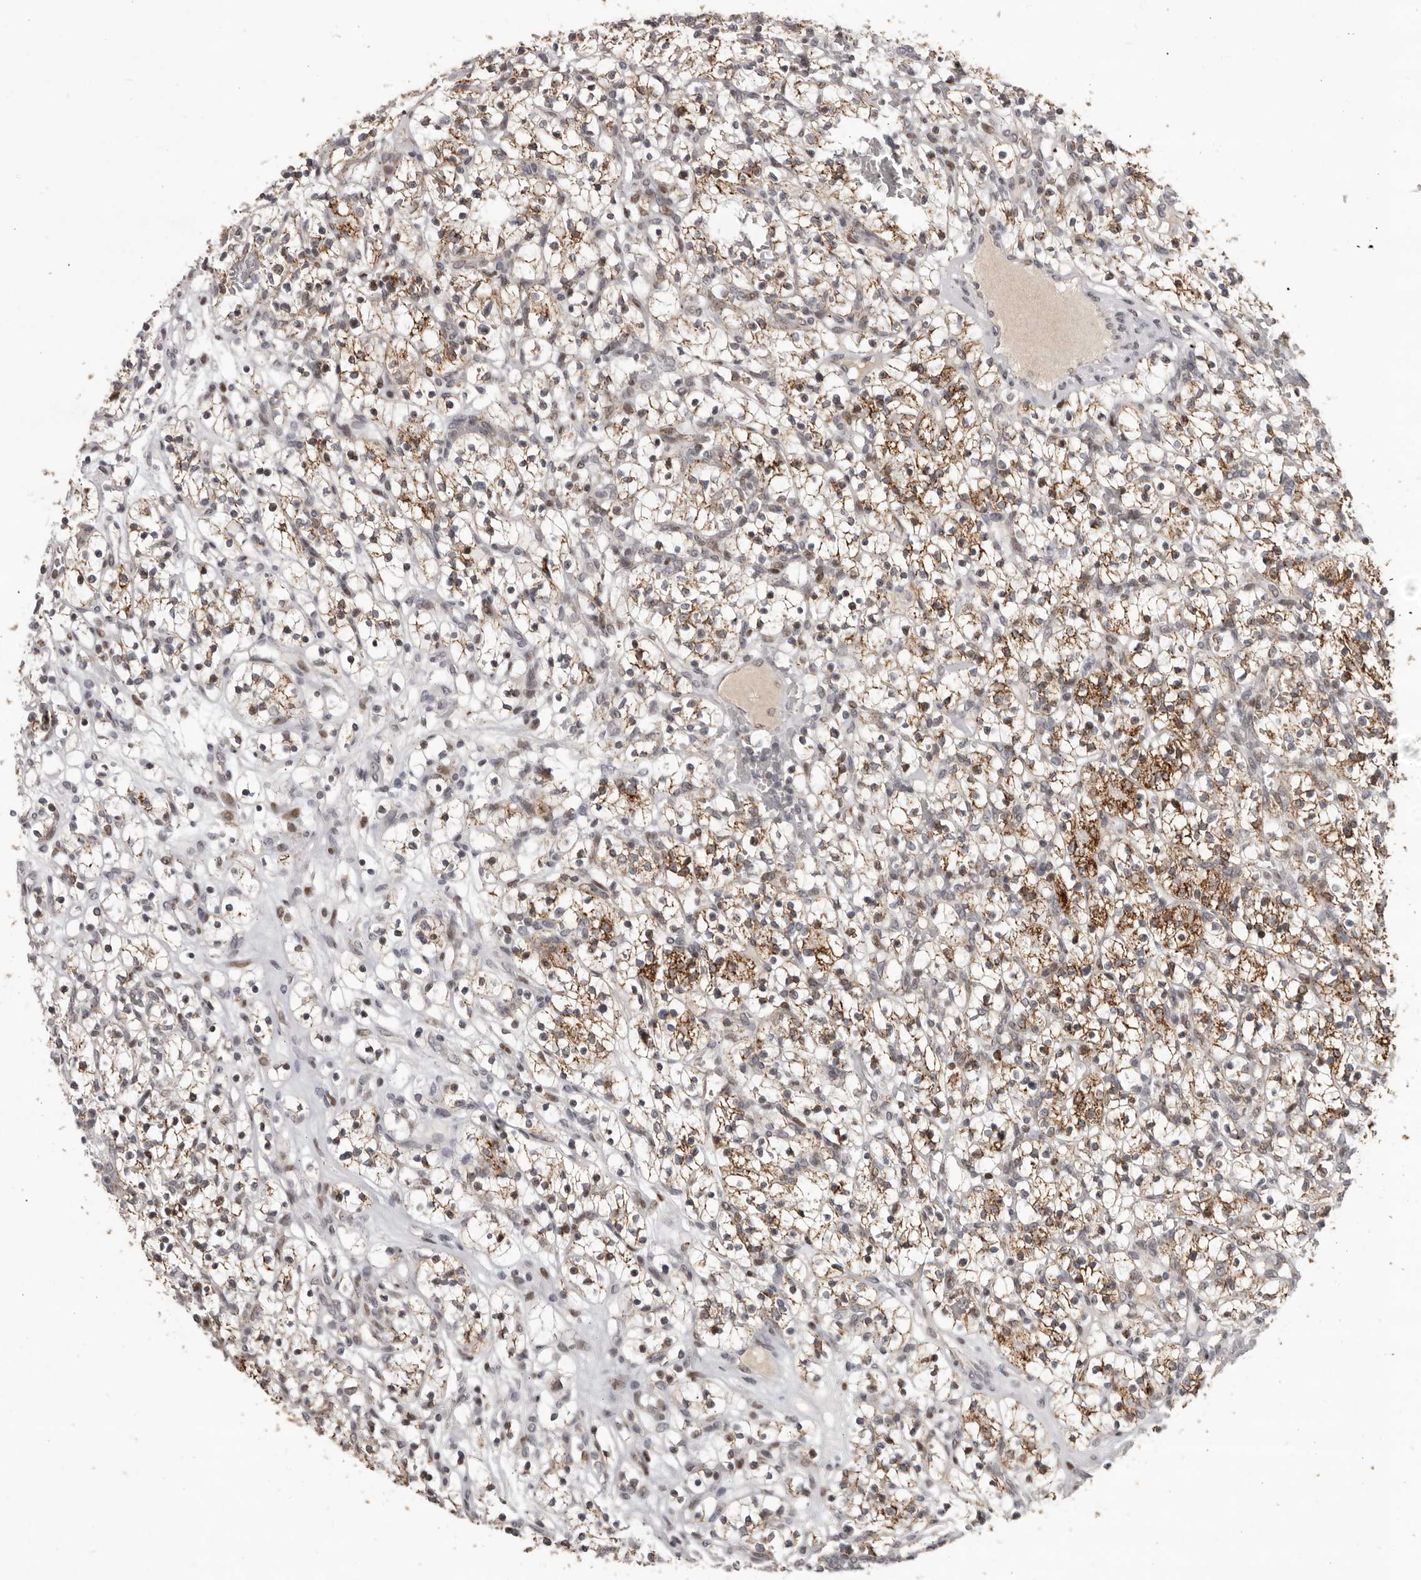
{"staining": {"intensity": "moderate", "quantity": ">75%", "location": "cytoplasmic/membranous"}, "tissue": "renal cancer", "cell_type": "Tumor cells", "image_type": "cancer", "snomed": [{"axis": "morphology", "description": "Adenocarcinoma, NOS"}, {"axis": "topography", "description": "Kidney"}], "caption": "This histopathology image reveals IHC staining of human renal adenocarcinoma, with medium moderate cytoplasmic/membranous positivity in about >75% of tumor cells.", "gene": "C17orf99", "patient": {"sex": "female", "age": 57}}